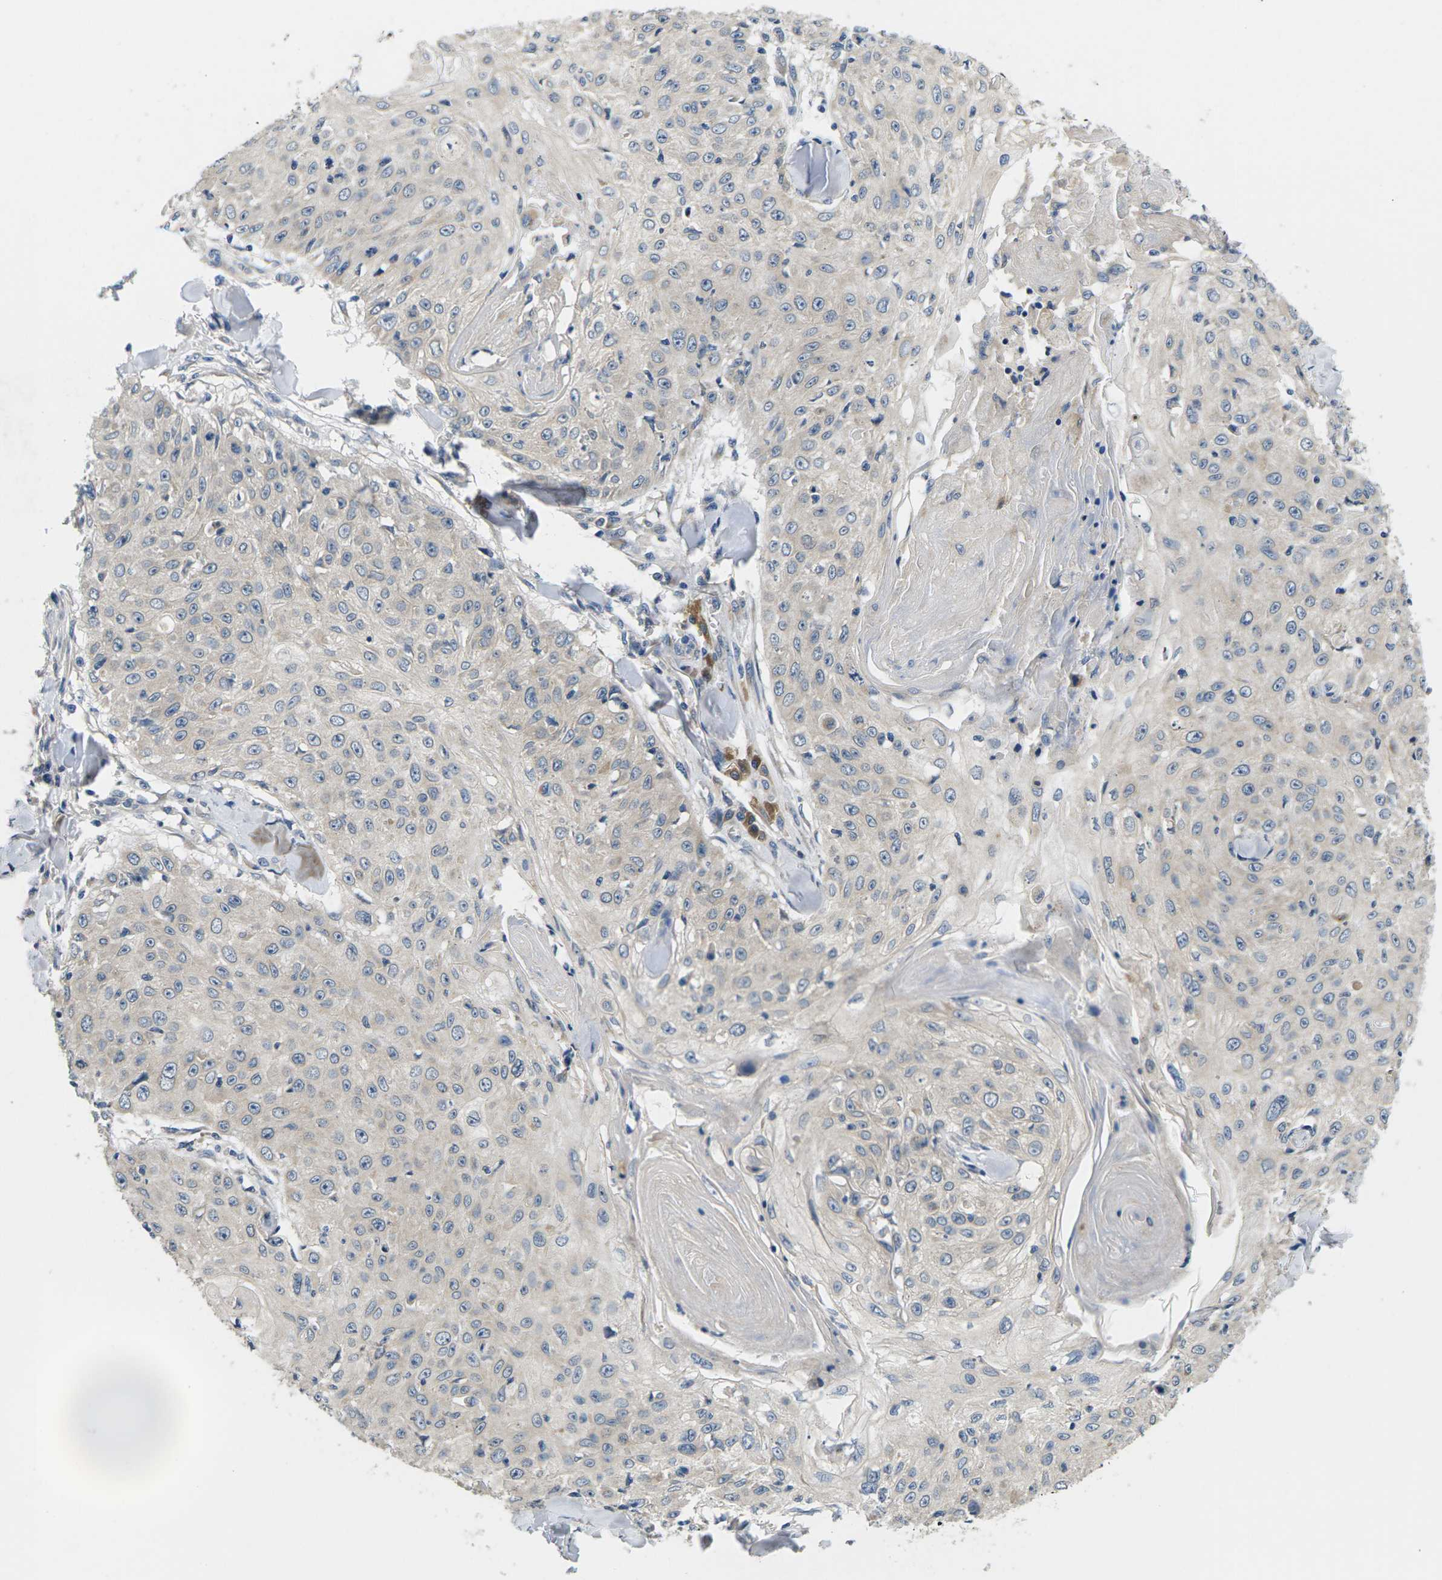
{"staining": {"intensity": "negative", "quantity": "none", "location": "none"}, "tissue": "skin cancer", "cell_type": "Tumor cells", "image_type": "cancer", "snomed": [{"axis": "morphology", "description": "Squamous cell carcinoma, NOS"}, {"axis": "topography", "description": "Skin"}], "caption": "Immunohistochemistry of skin cancer (squamous cell carcinoma) exhibits no positivity in tumor cells.", "gene": "ERGIC3", "patient": {"sex": "male", "age": 86}}